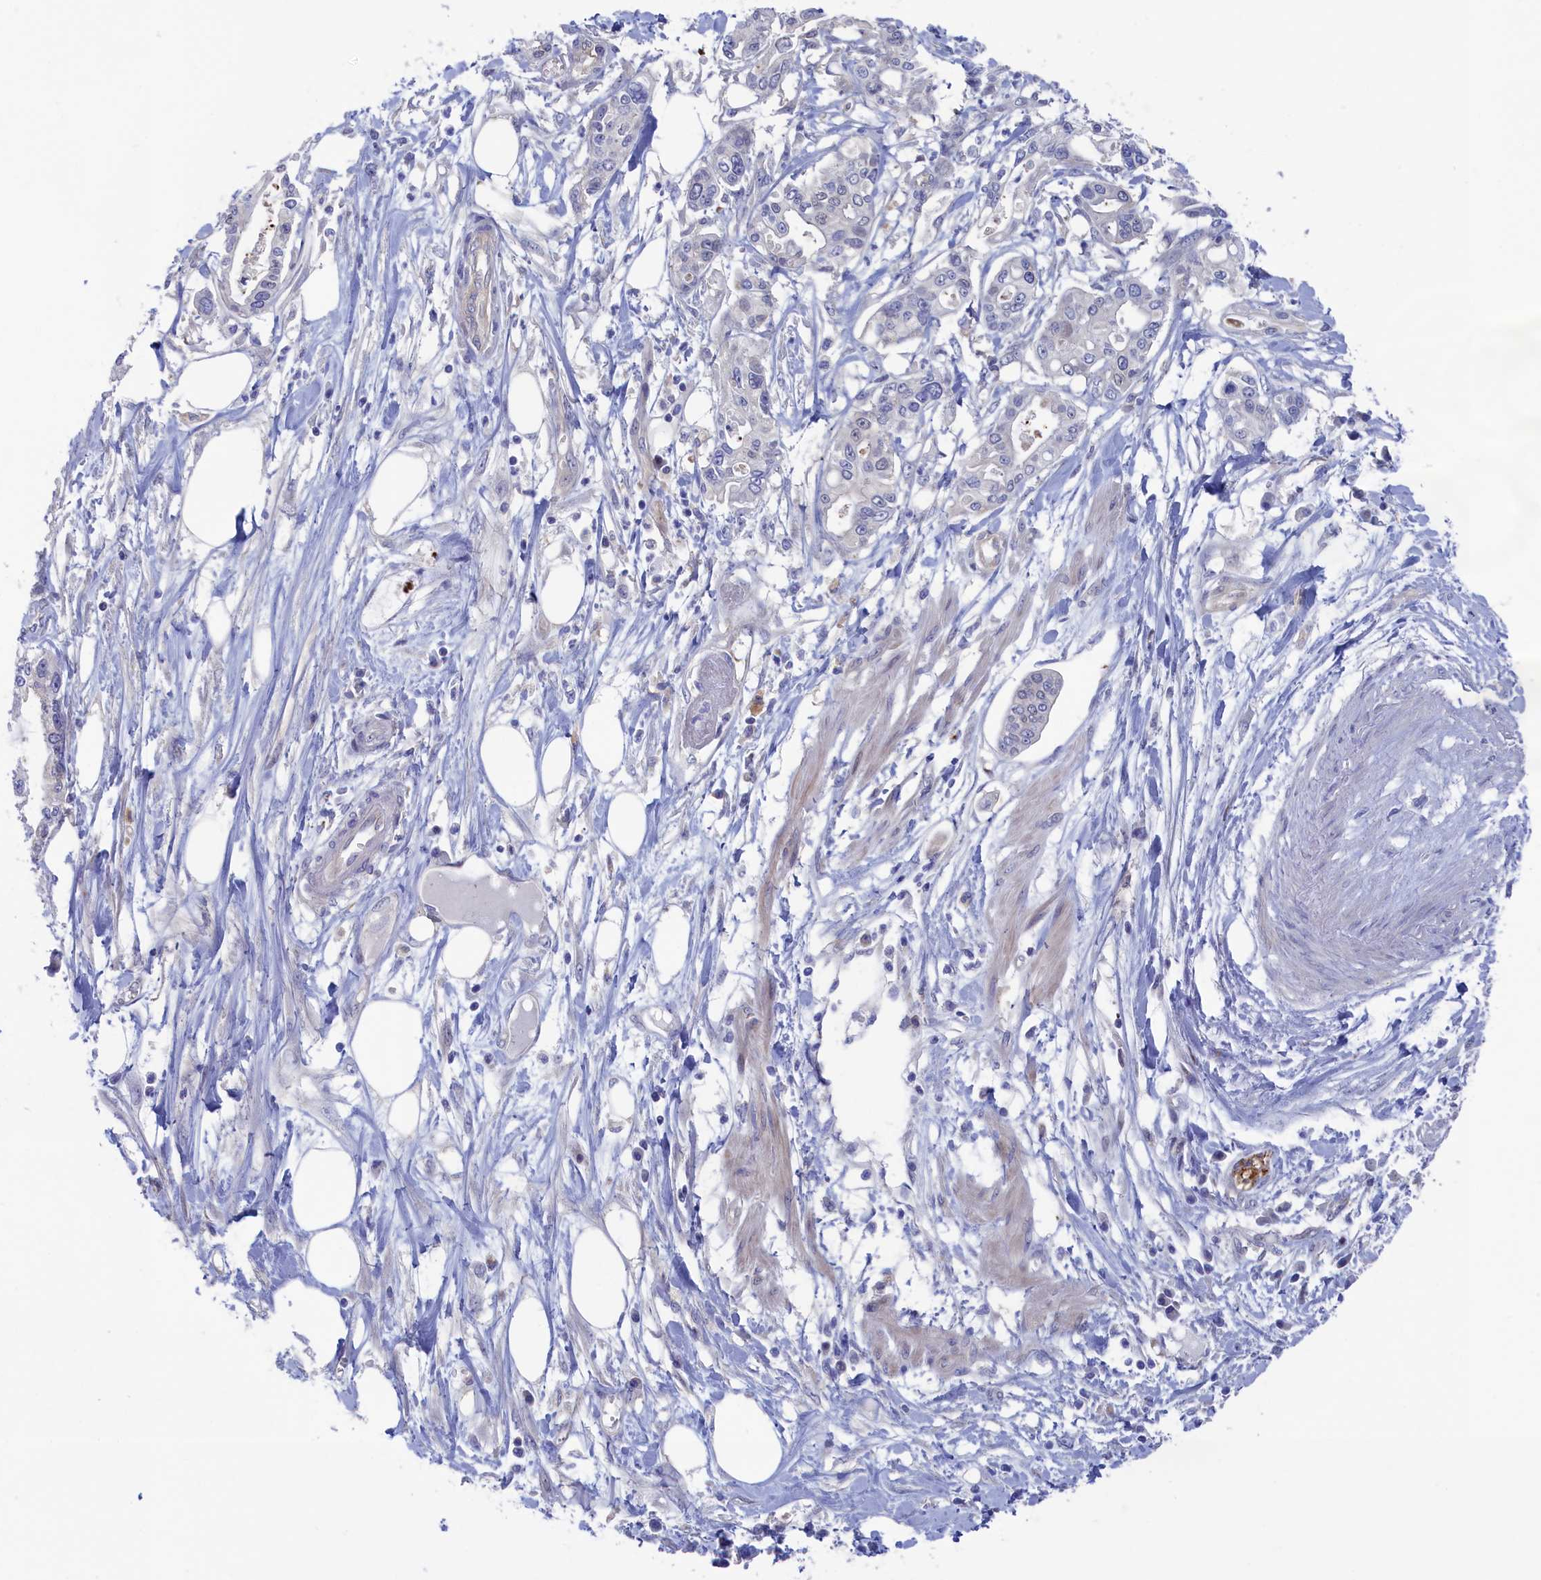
{"staining": {"intensity": "negative", "quantity": "none", "location": "none"}, "tissue": "pancreatic cancer", "cell_type": "Tumor cells", "image_type": "cancer", "snomed": [{"axis": "morphology", "description": "Adenocarcinoma, NOS"}, {"axis": "topography", "description": "Pancreas"}], "caption": "Tumor cells show no significant staining in adenocarcinoma (pancreatic).", "gene": "NUTF2", "patient": {"sex": "male", "age": 68}}